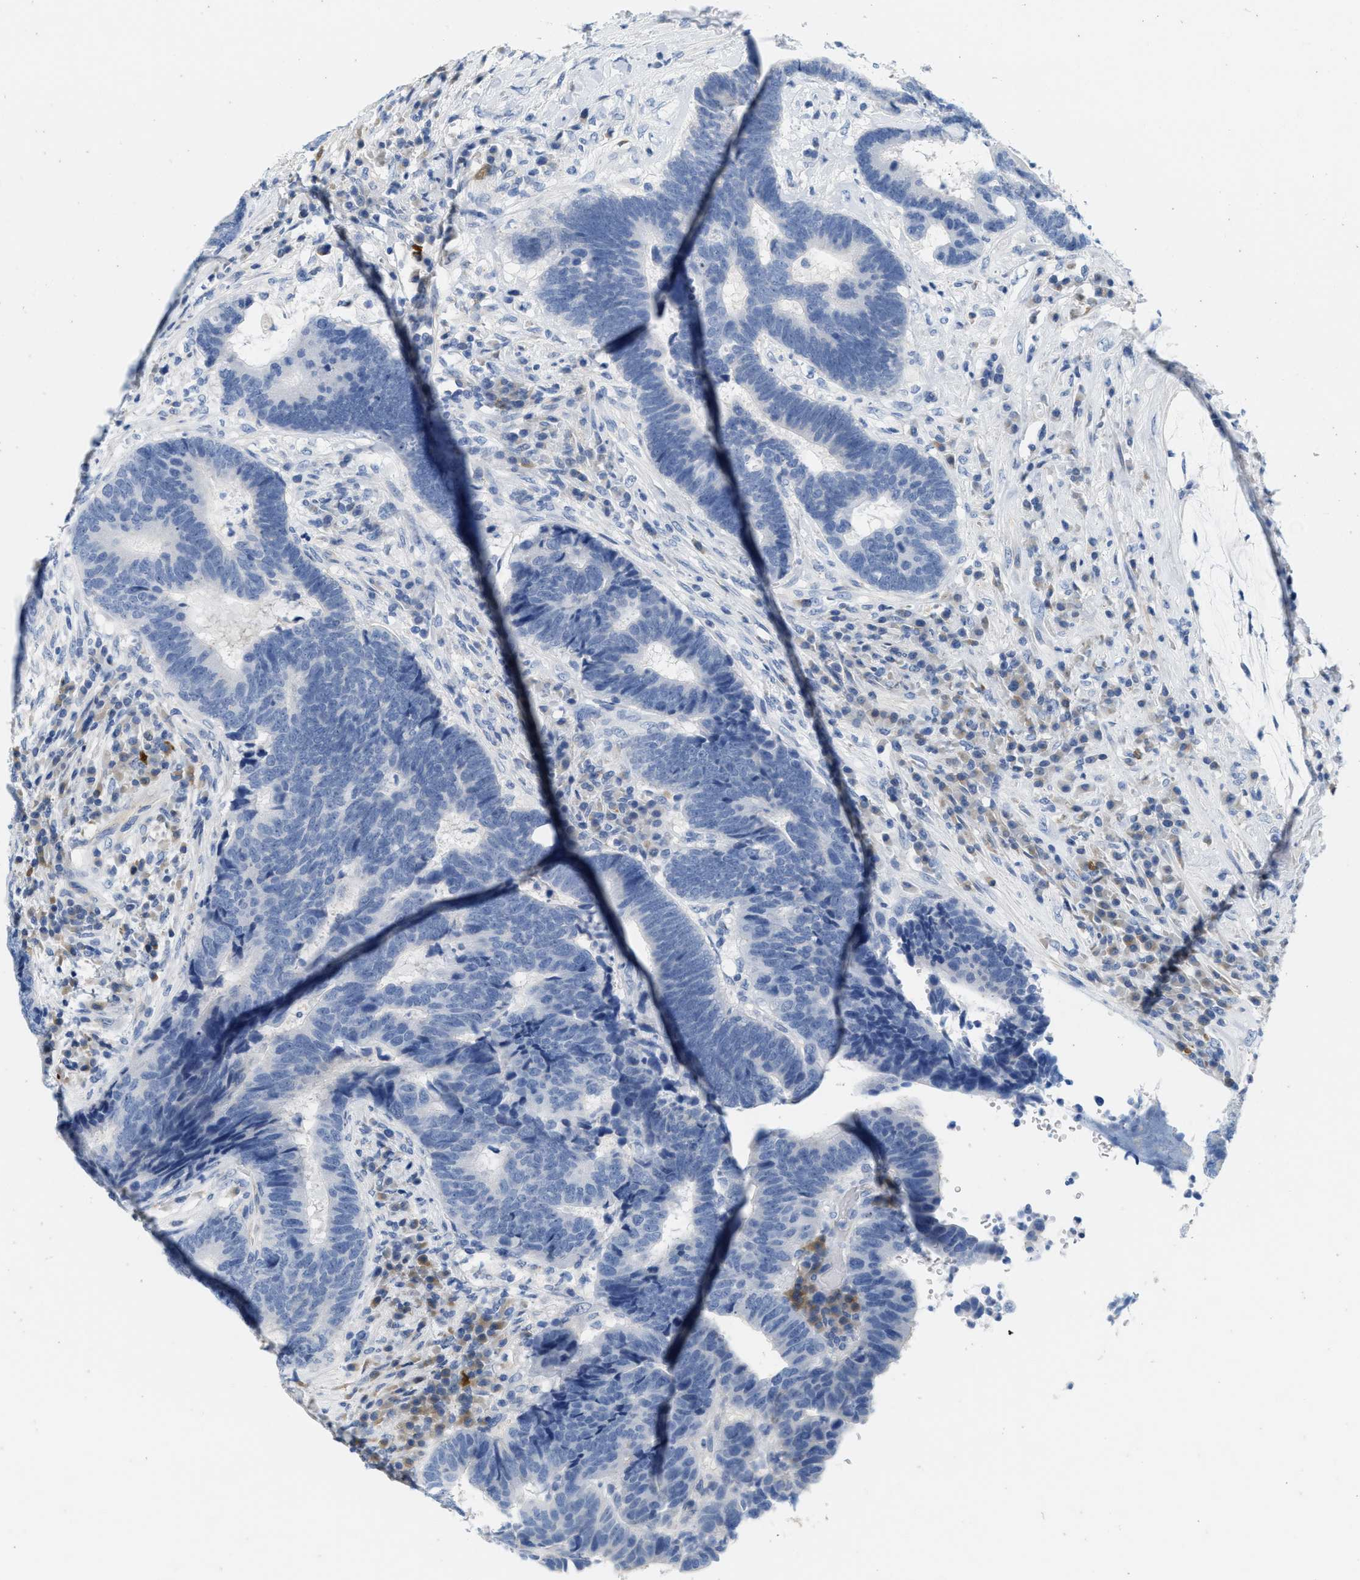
{"staining": {"intensity": "negative", "quantity": "none", "location": "none"}, "tissue": "colorectal cancer", "cell_type": "Tumor cells", "image_type": "cancer", "snomed": [{"axis": "morphology", "description": "Adenocarcinoma, NOS"}, {"axis": "topography", "description": "Rectum"}], "caption": "A high-resolution image shows immunohistochemistry staining of colorectal adenocarcinoma, which exhibits no significant staining in tumor cells.", "gene": "ABCB11", "patient": {"sex": "female", "age": 89}}